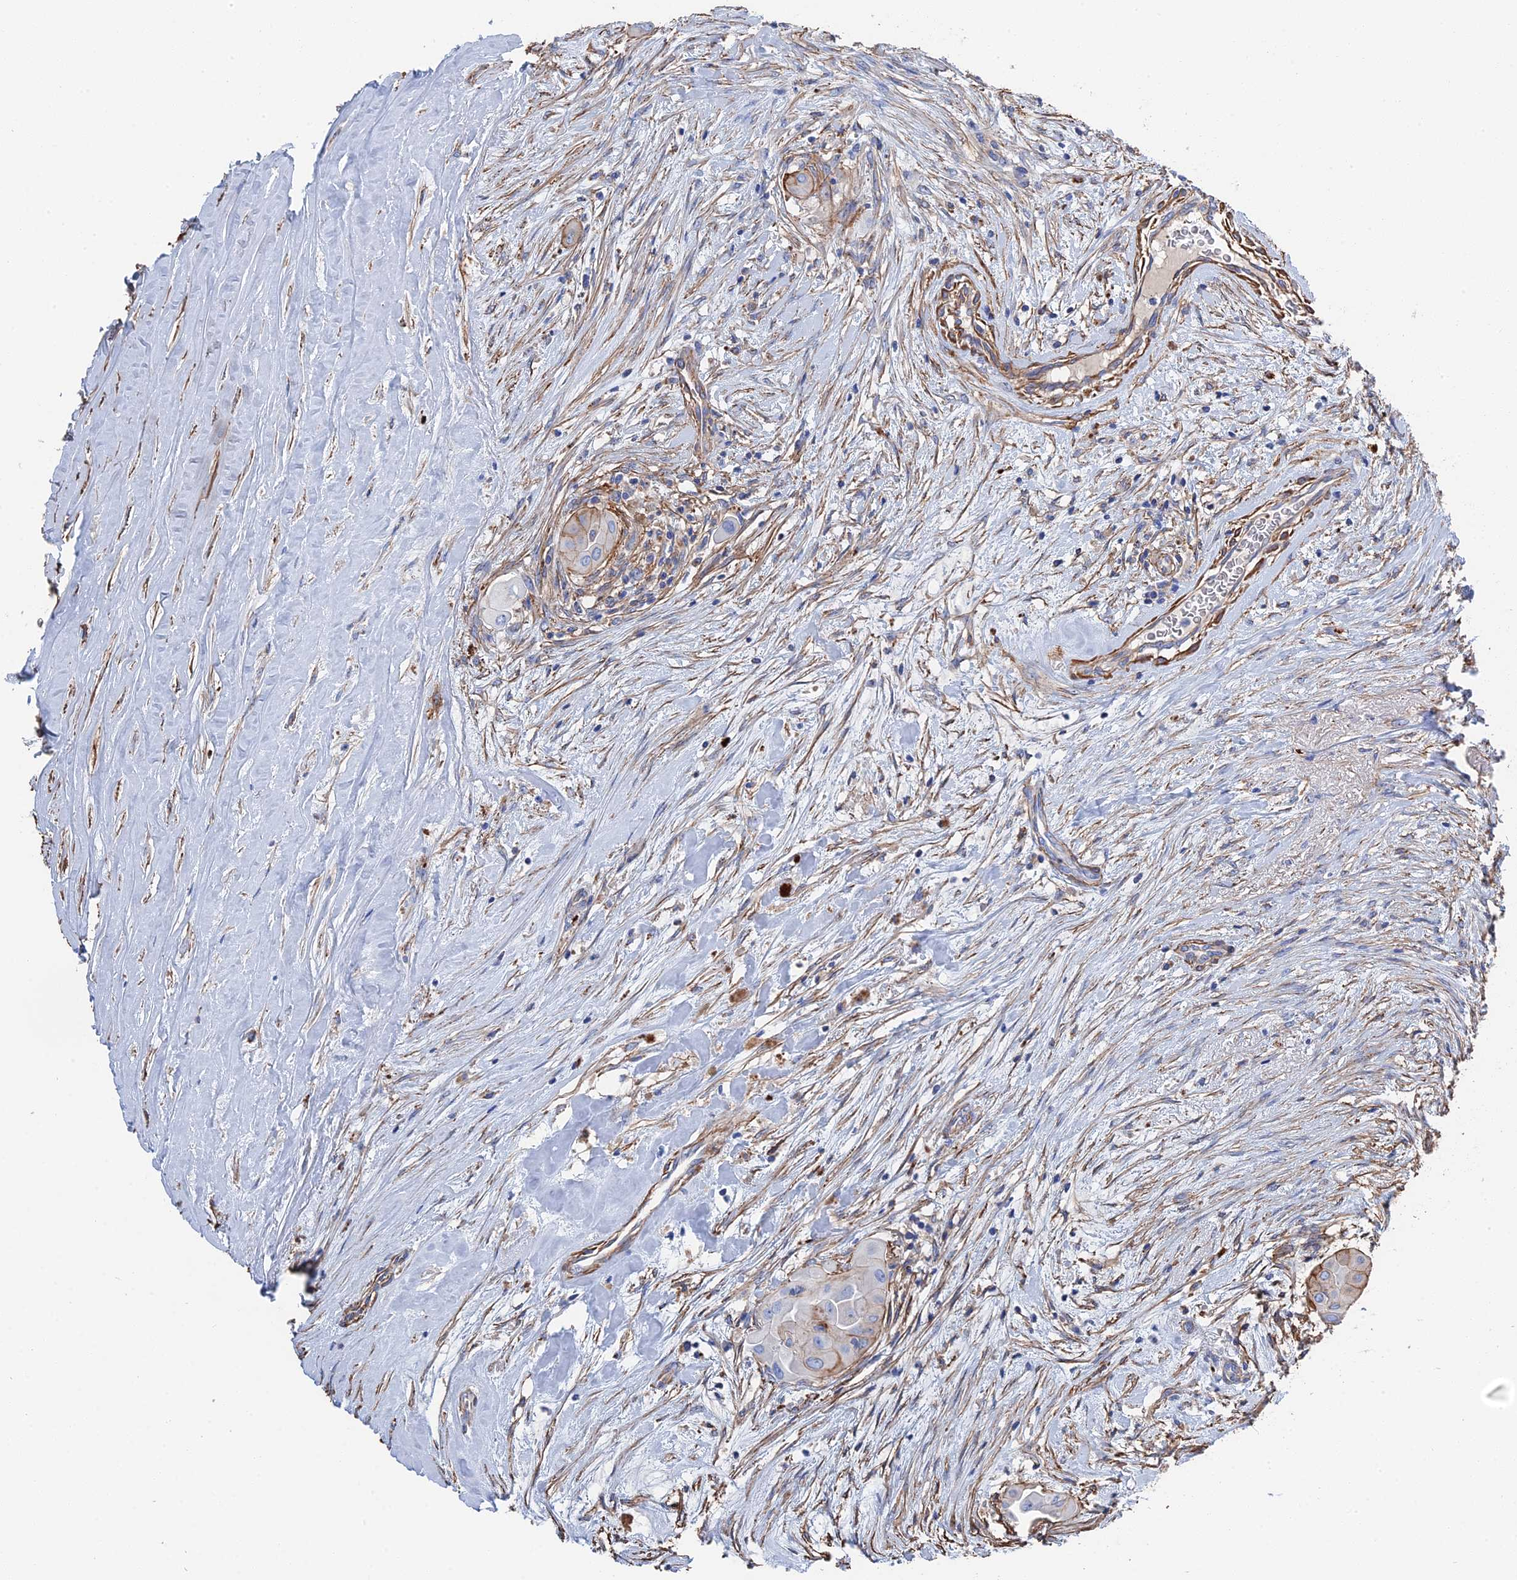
{"staining": {"intensity": "negative", "quantity": "none", "location": "none"}, "tissue": "thyroid cancer", "cell_type": "Tumor cells", "image_type": "cancer", "snomed": [{"axis": "morphology", "description": "Papillary adenocarcinoma, NOS"}, {"axis": "topography", "description": "Thyroid gland"}], "caption": "Thyroid cancer (papillary adenocarcinoma) was stained to show a protein in brown. There is no significant expression in tumor cells.", "gene": "STRA6", "patient": {"sex": "female", "age": 59}}